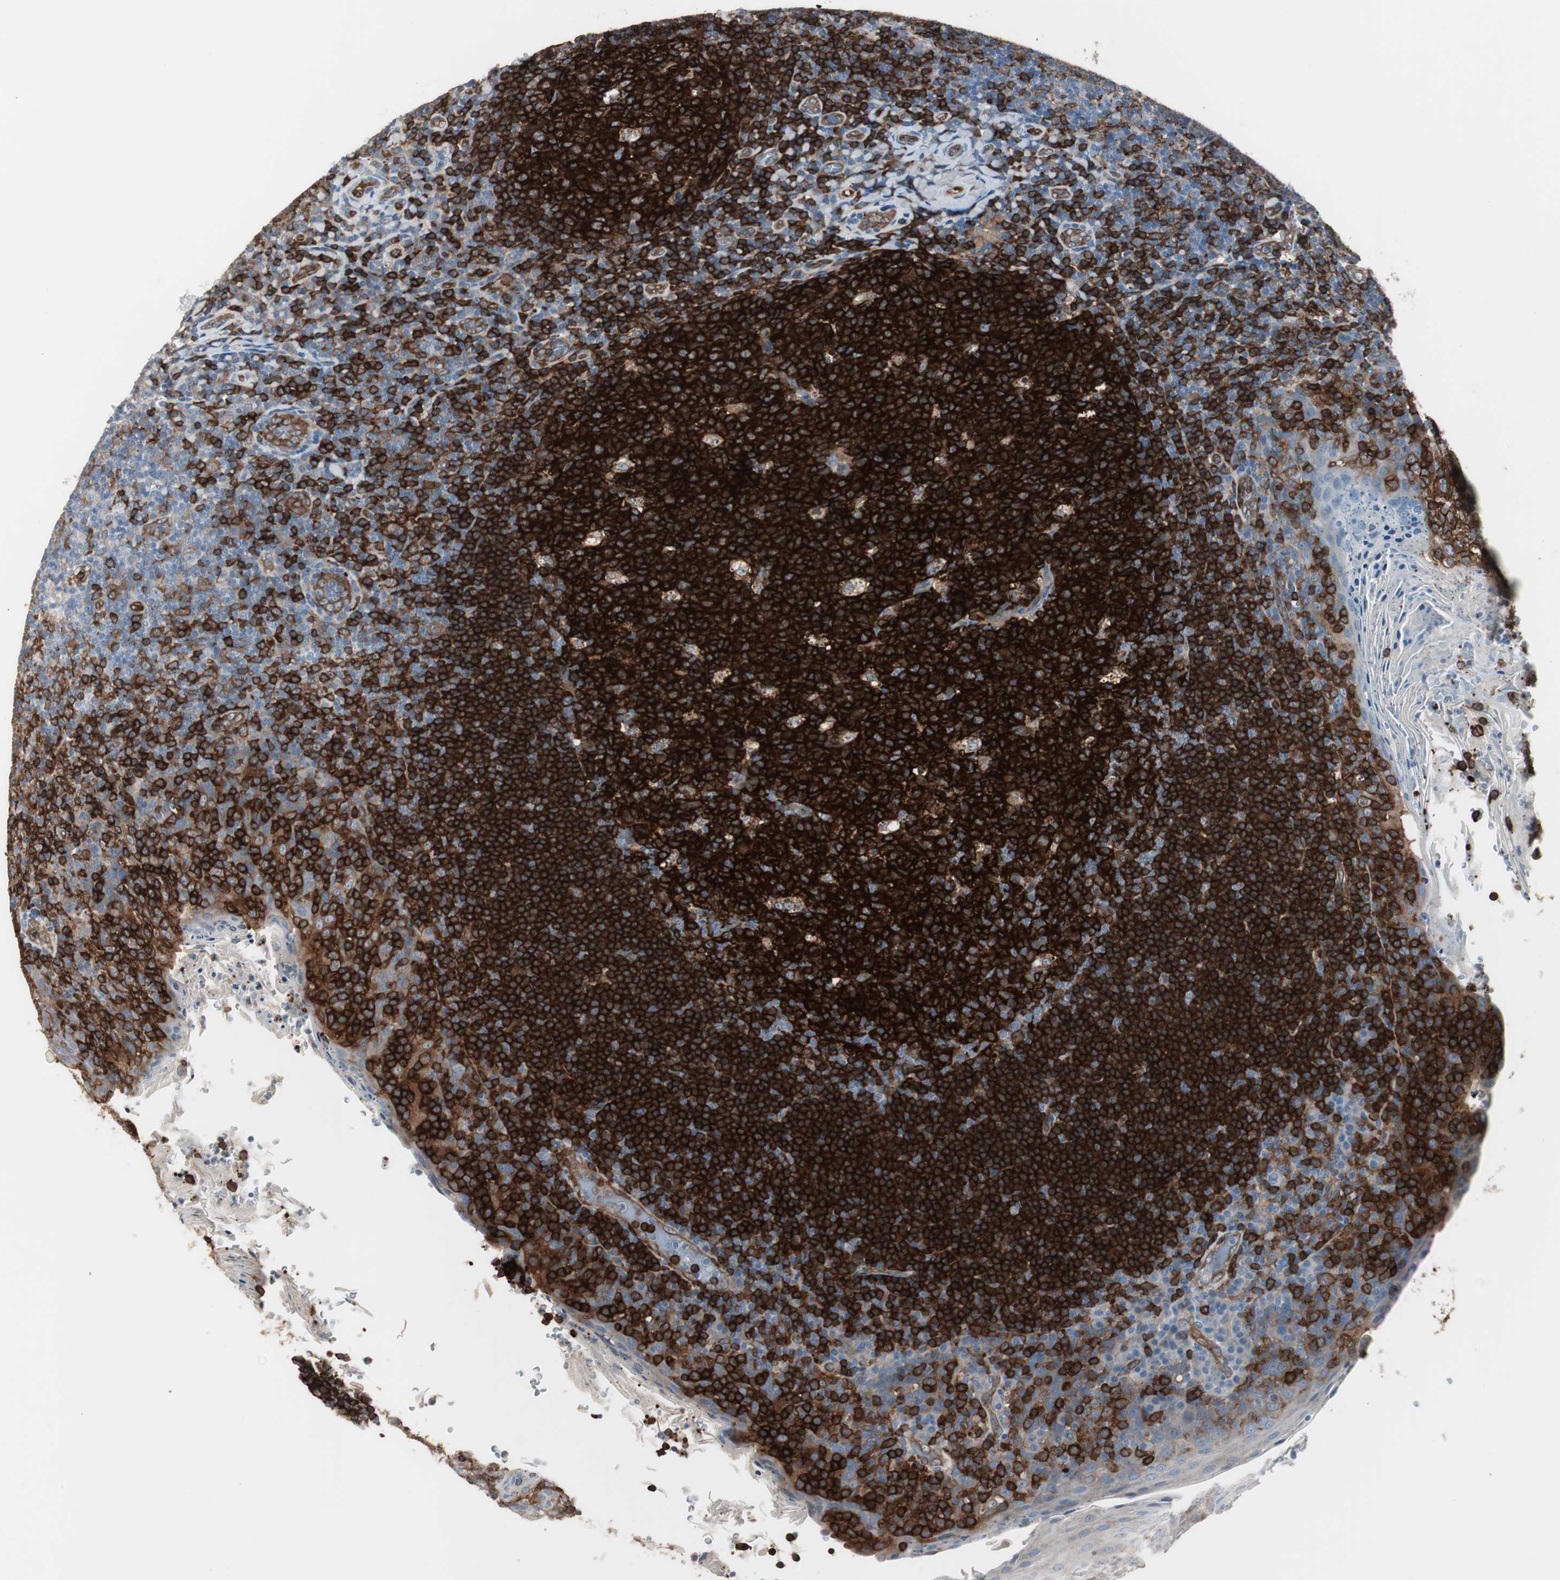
{"staining": {"intensity": "strong", "quantity": ">75%", "location": "cytoplasmic/membranous"}, "tissue": "tonsil", "cell_type": "Germinal center cells", "image_type": "normal", "snomed": [{"axis": "morphology", "description": "Normal tissue, NOS"}, {"axis": "topography", "description": "Tonsil"}], "caption": "Germinal center cells show high levels of strong cytoplasmic/membranous expression in approximately >75% of cells in benign tonsil.", "gene": "SWAP70", "patient": {"sex": "male", "age": 17}}